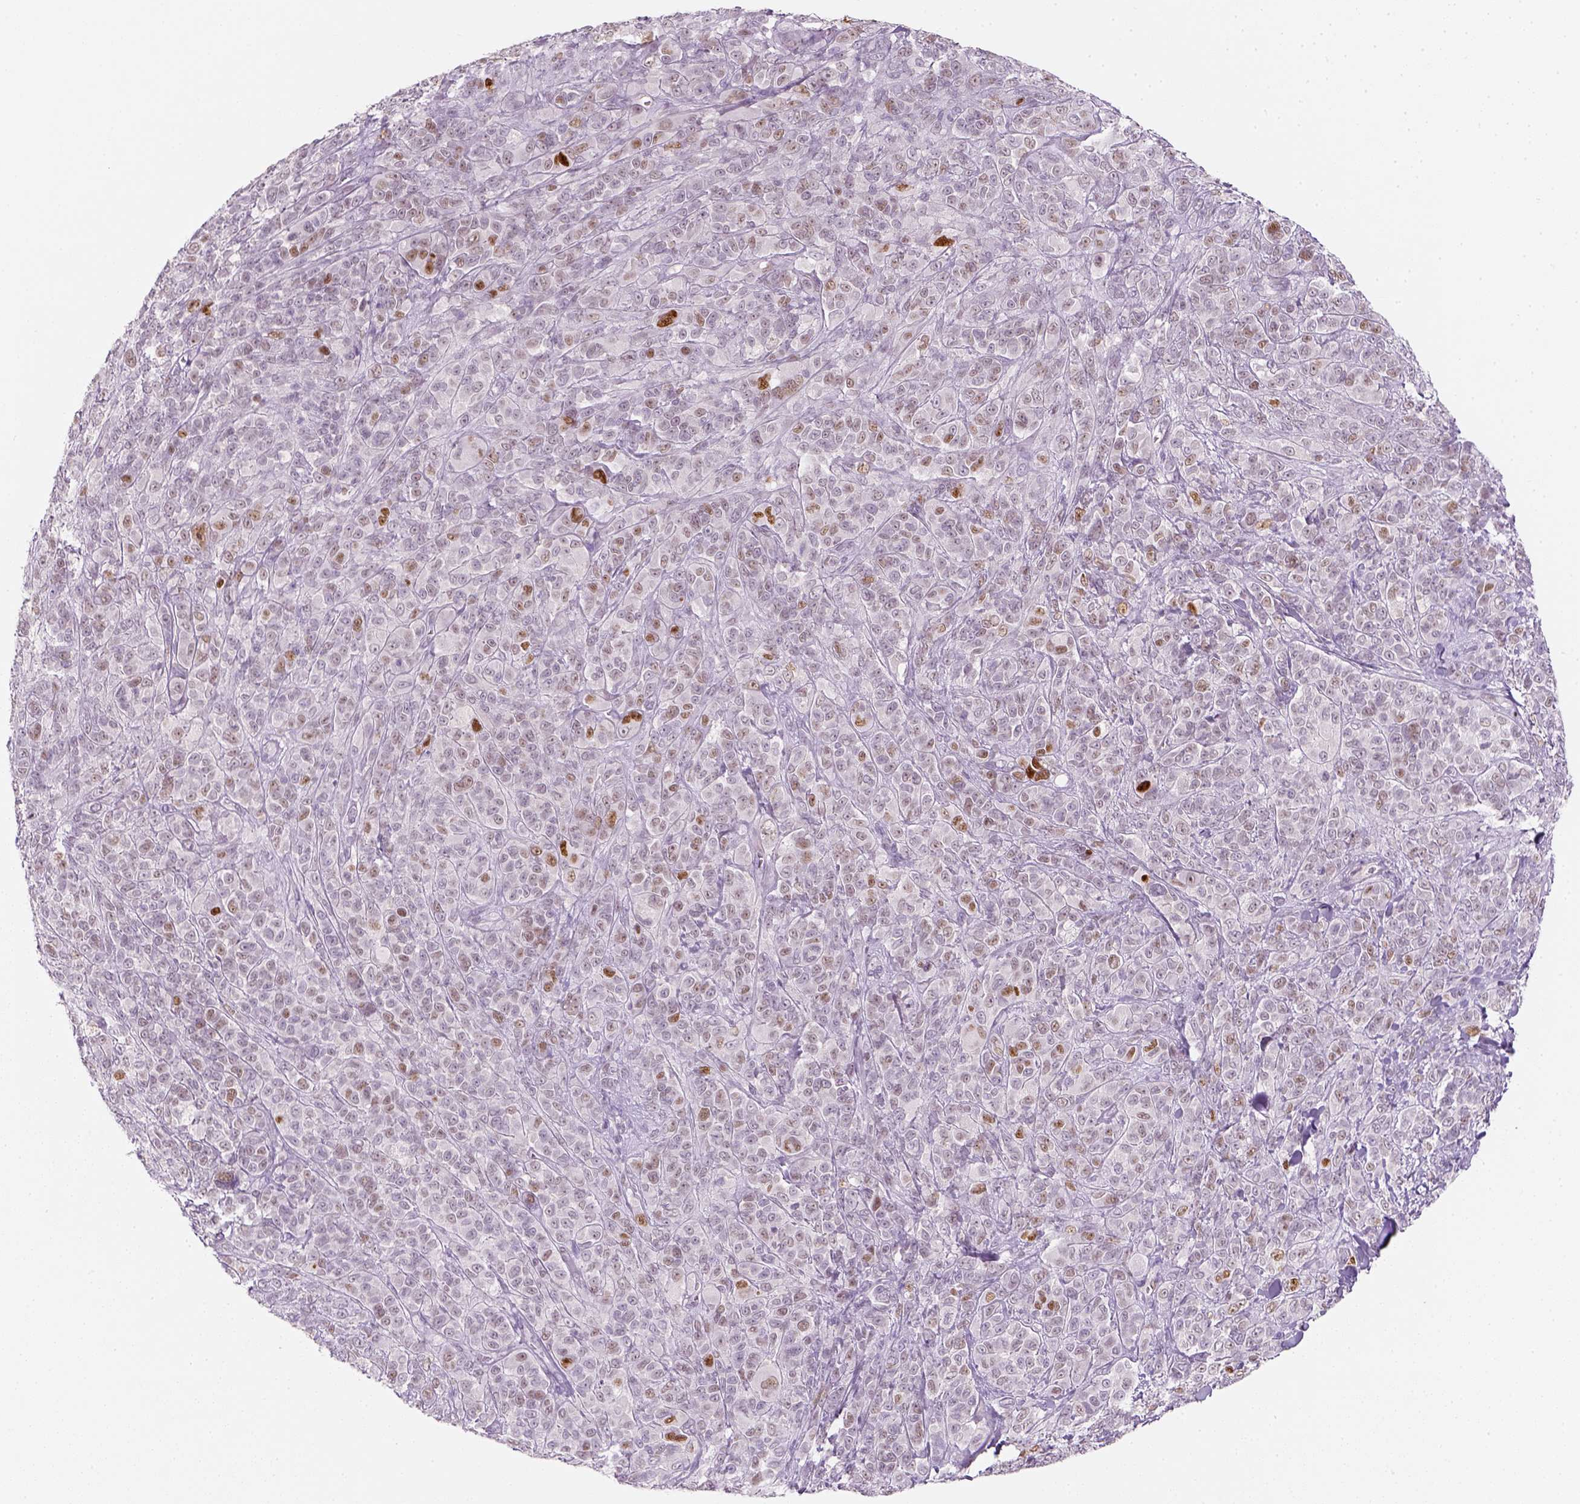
{"staining": {"intensity": "moderate", "quantity": "25%-75%", "location": "nuclear"}, "tissue": "melanoma", "cell_type": "Tumor cells", "image_type": "cancer", "snomed": [{"axis": "morphology", "description": "Malignant melanoma, NOS"}, {"axis": "topography", "description": "Skin"}], "caption": "Immunohistochemistry of human melanoma demonstrates medium levels of moderate nuclear expression in approximately 25%-75% of tumor cells.", "gene": "TP53", "patient": {"sex": "female", "age": 87}}